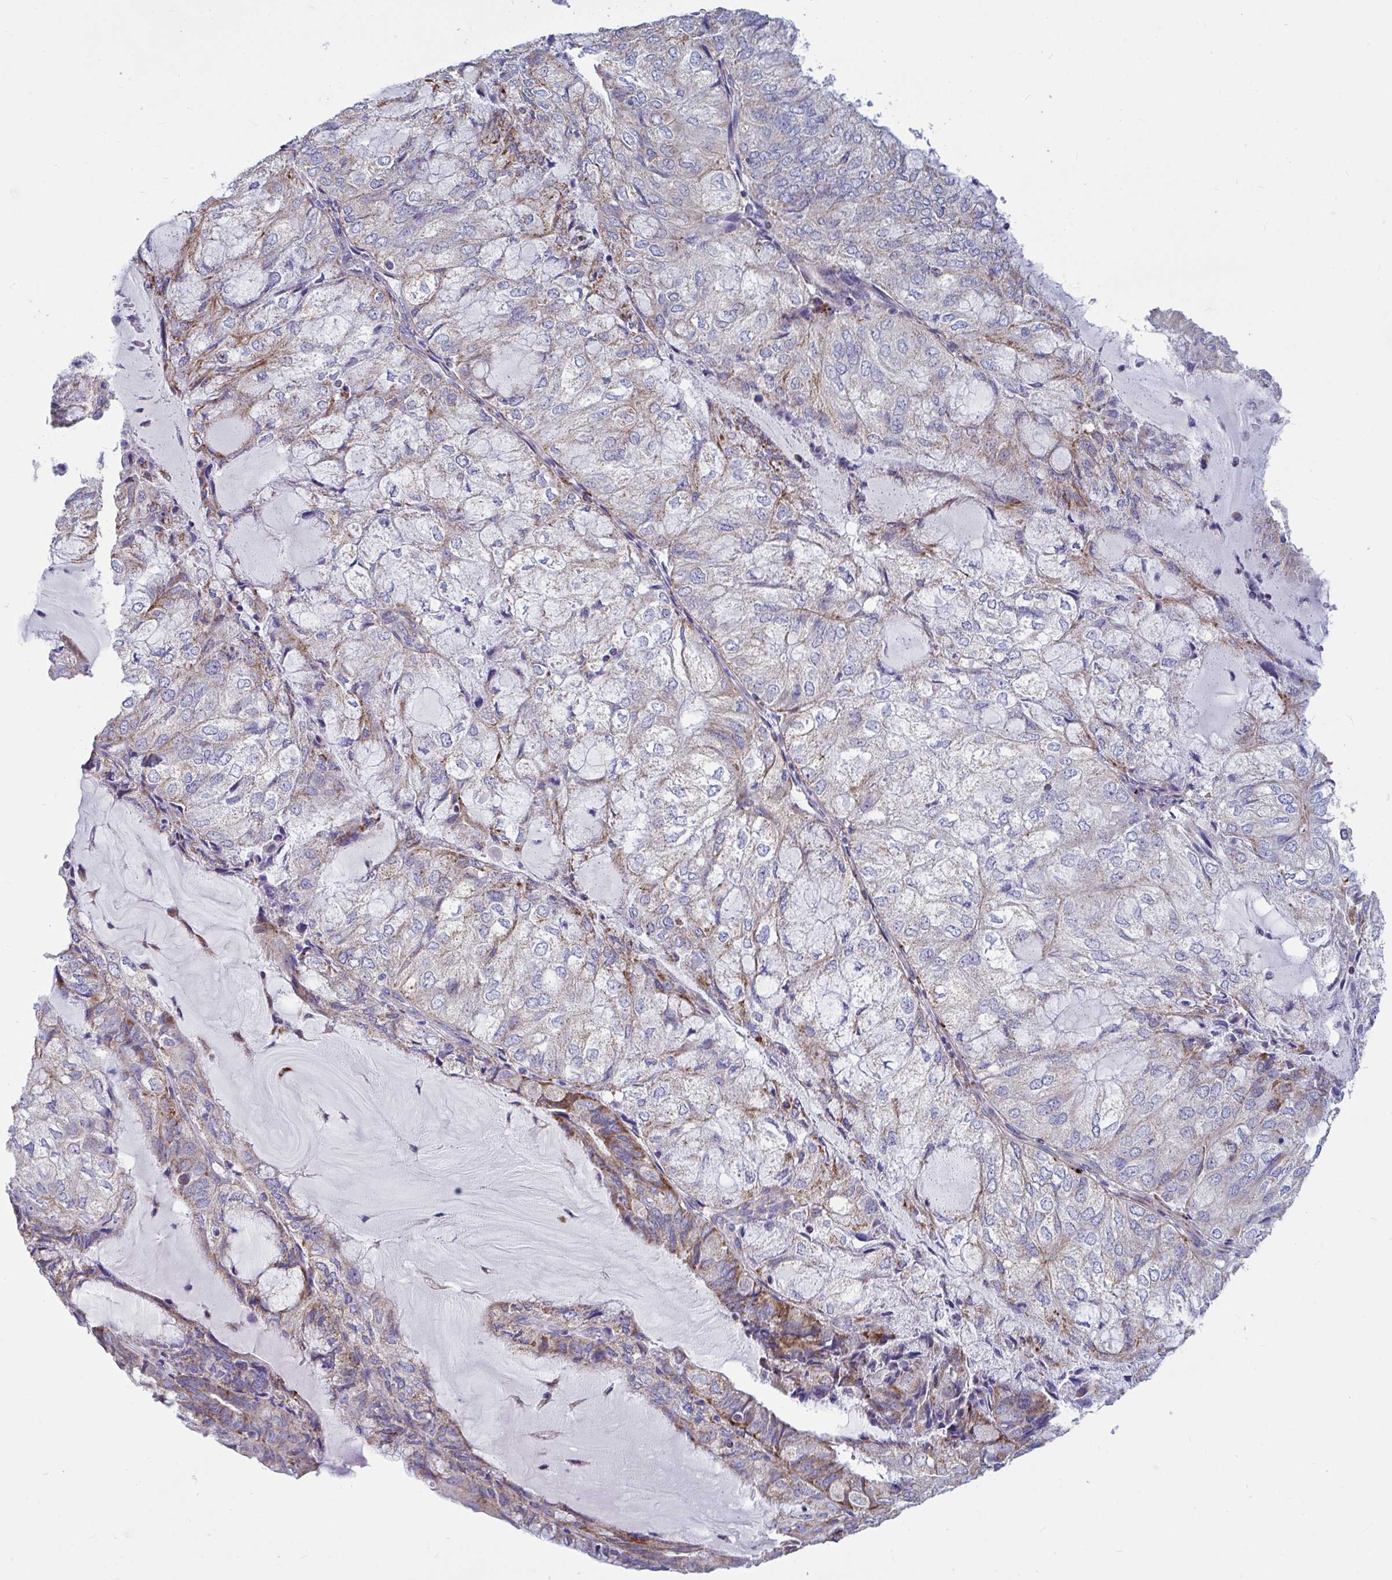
{"staining": {"intensity": "moderate", "quantity": "25%-75%", "location": "cytoplasmic/membranous"}, "tissue": "endometrial cancer", "cell_type": "Tumor cells", "image_type": "cancer", "snomed": [{"axis": "morphology", "description": "Adenocarcinoma, NOS"}, {"axis": "topography", "description": "Endometrium"}], "caption": "A photomicrograph showing moderate cytoplasmic/membranous expression in approximately 25%-75% of tumor cells in endometrial cancer, as visualized by brown immunohistochemical staining.", "gene": "OR13A1", "patient": {"sex": "female", "age": 81}}